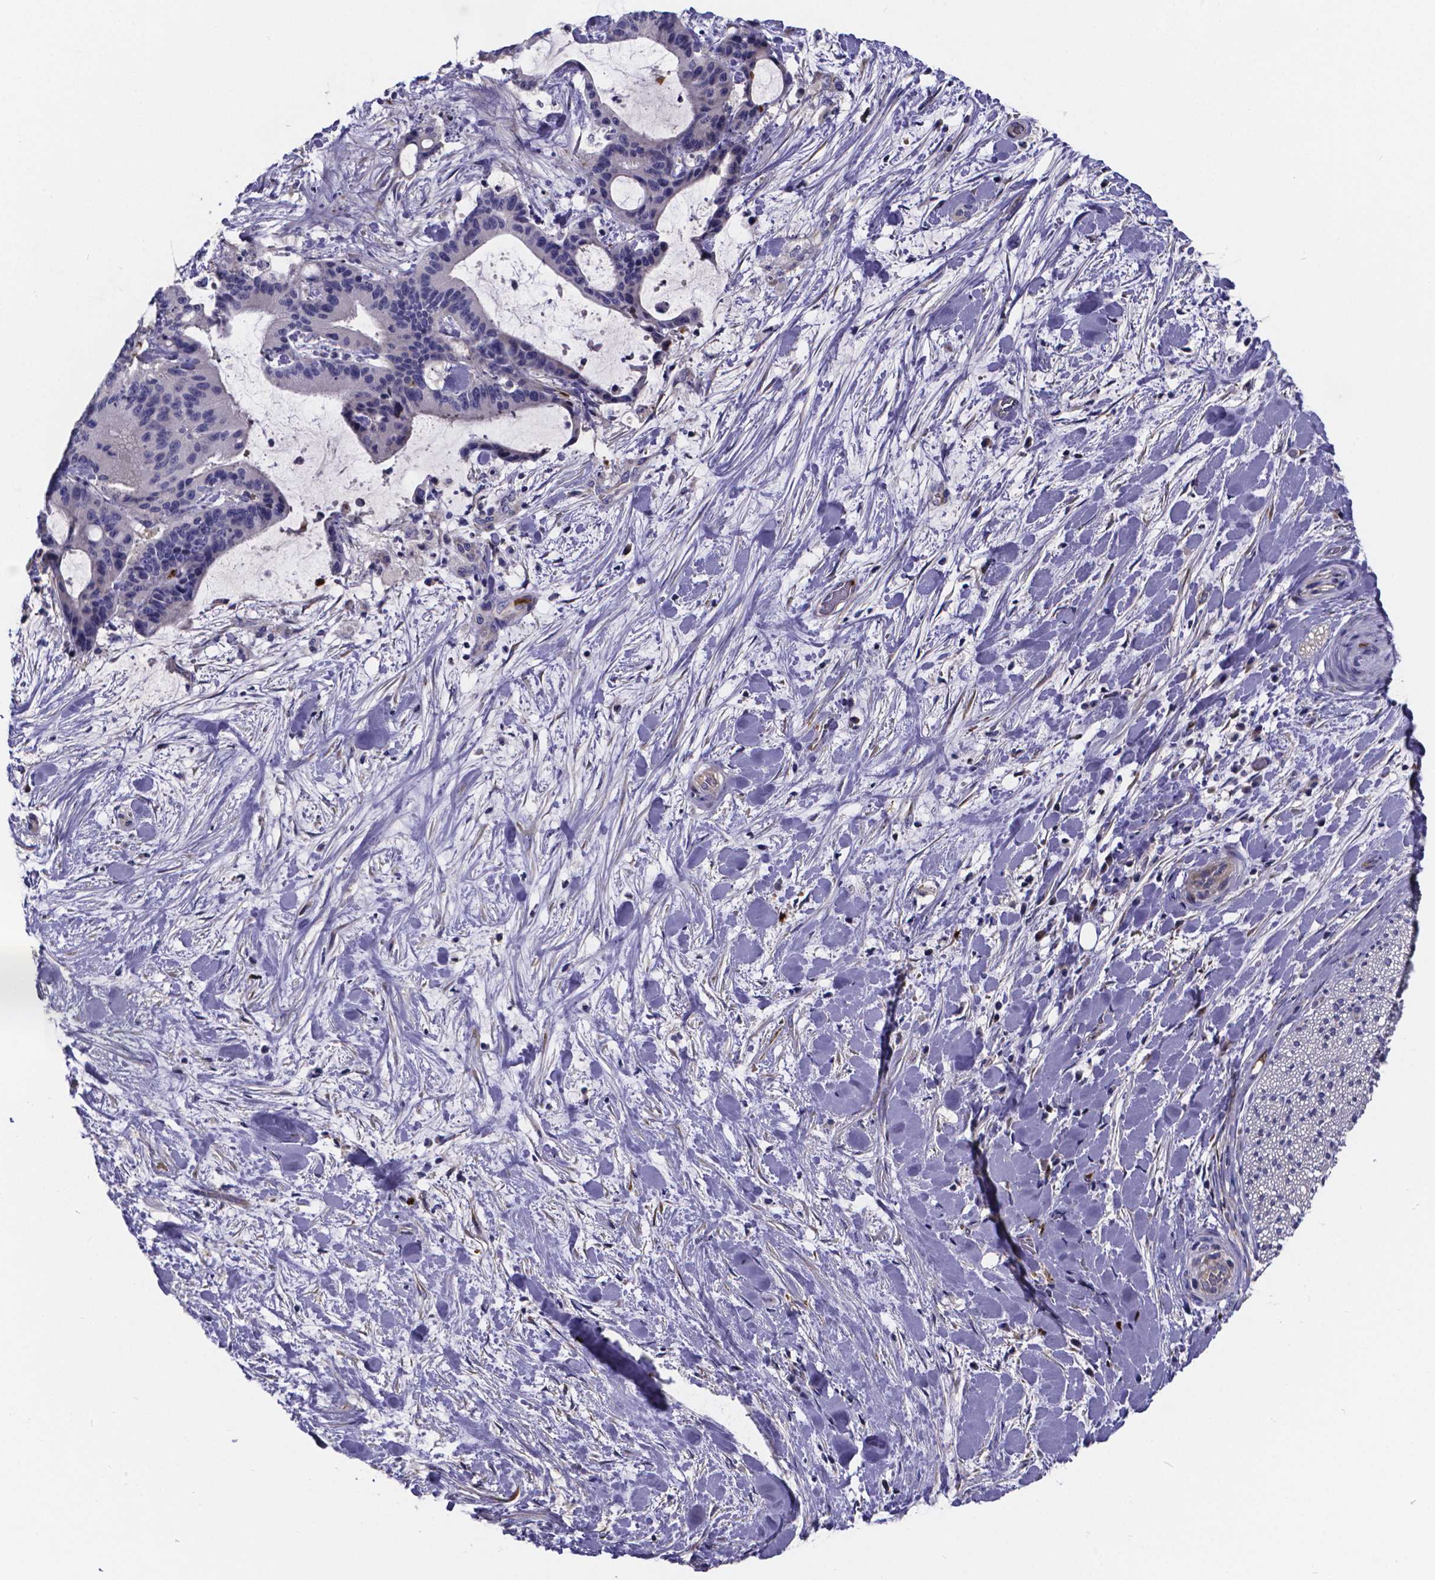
{"staining": {"intensity": "negative", "quantity": "none", "location": "none"}, "tissue": "liver cancer", "cell_type": "Tumor cells", "image_type": "cancer", "snomed": [{"axis": "morphology", "description": "Cholangiocarcinoma"}, {"axis": "topography", "description": "Liver"}], "caption": "This is an IHC micrograph of cholangiocarcinoma (liver). There is no positivity in tumor cells.", "gene": "SFRP4", "patient": {"sex": "female", "age": 73}}